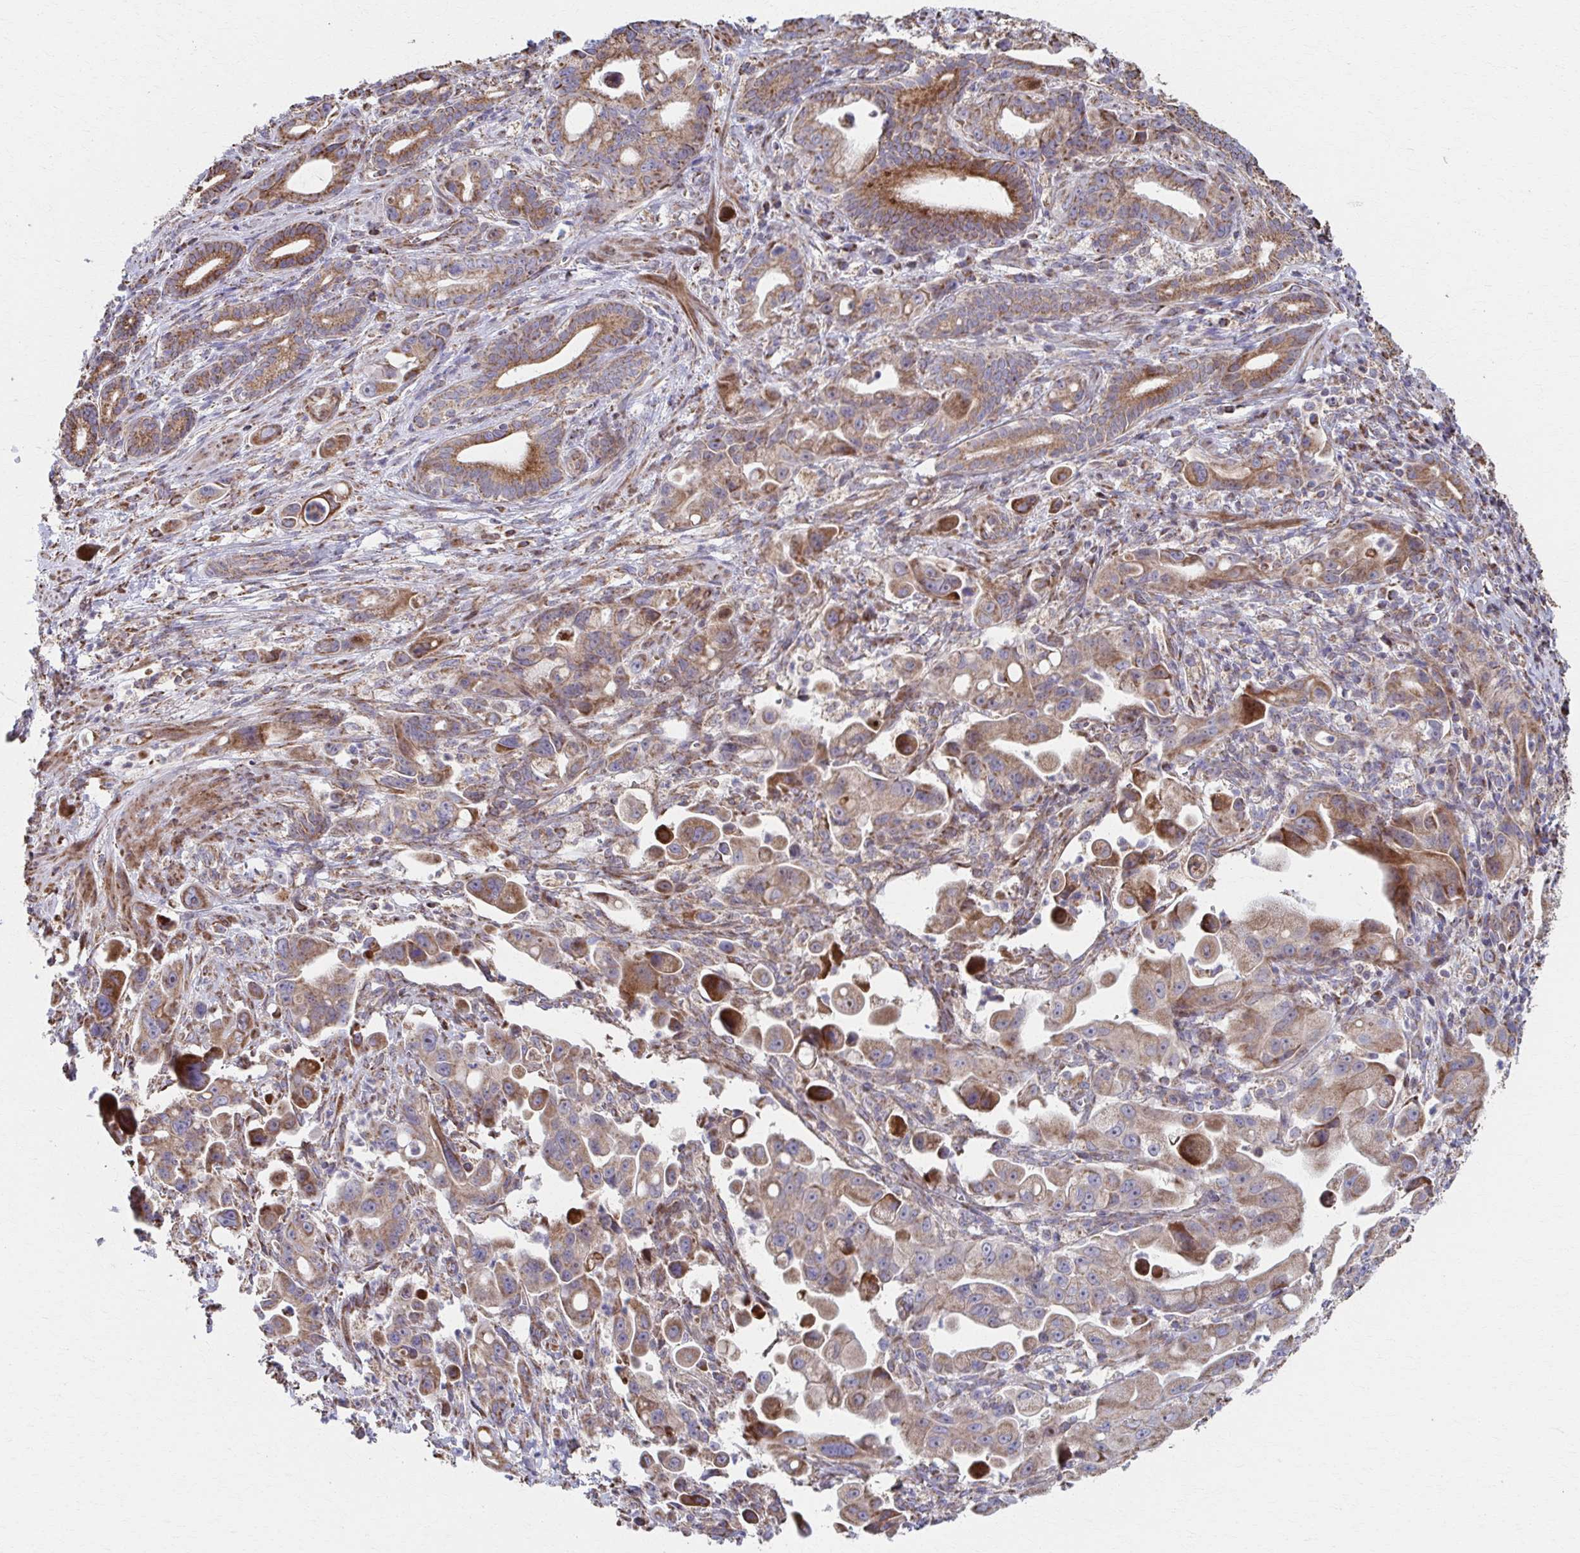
{"staining": {"intensity": "moderate", "quantity": ">75%", "location": "cytoplasmic/membranous"}, "tissue": "pancreatic cancer", "cell_type": "Tumor cells", "image_type": "cancer", "snomed": [{"axis": "morphology", "description": "Adenocarcinoma, NOS"}, {"axis": "topography", "description": "Pancreas"}], "caption": "Adenocarcinoma (pancreatic) stained with immunohistochemistry demonstrates moderate cytoplasmic/membranous staining in about >75% of tumor cells.", "gene": "SAT1", "patient": {"sex": "male", "age": 68}}